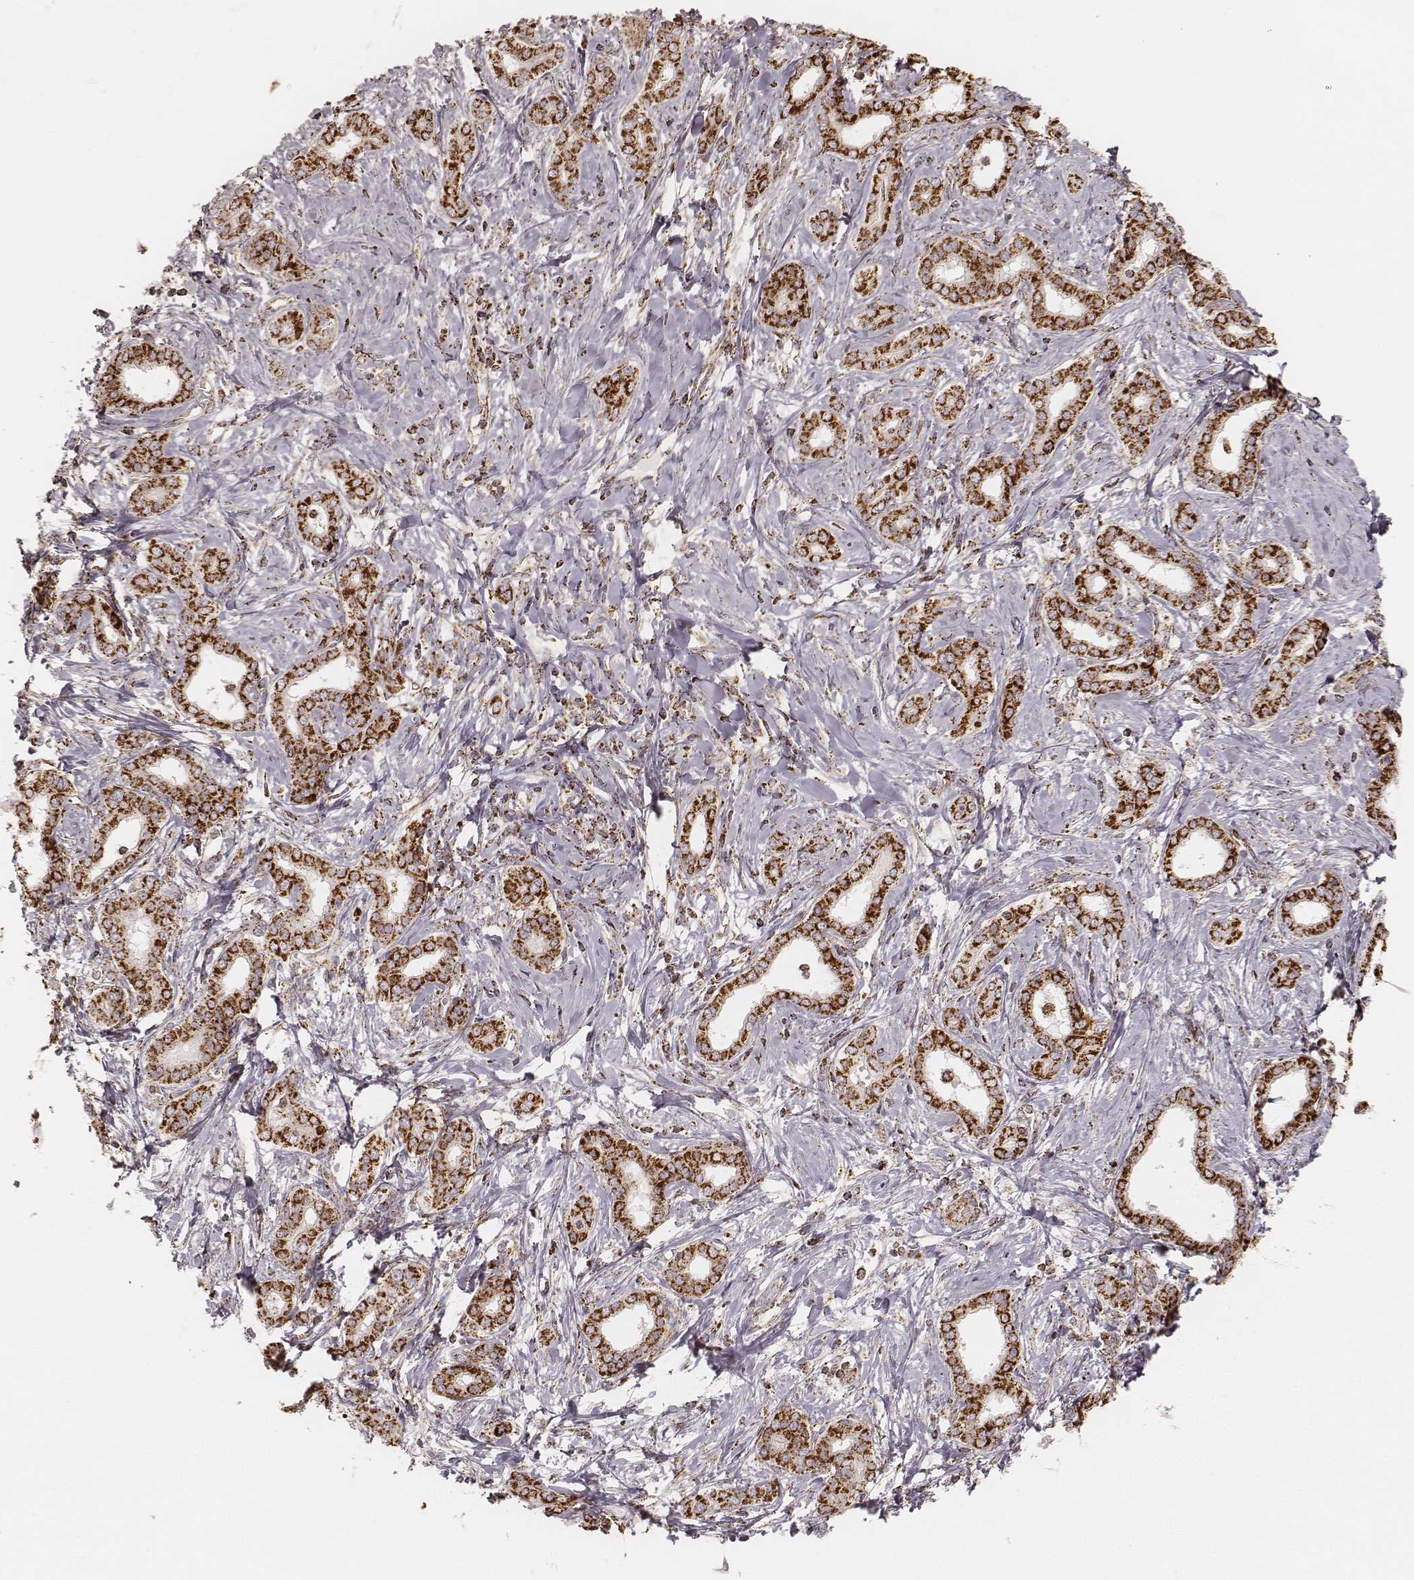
{"staining": {"intensity": "strong", "quantity": ">75%", "location": "cytoplasmic/membranous"}, "tissue": "liver cancer", "cell_type": "Tumor cells", "image_type": "cancer", "snomed": [{"axis": "morphology", "description": "Cholangiocarcinoma"}, {"axis": "topography", "description": "Liver"}], "caption": "Immunohistochemical staining of liver cancer (cholangiocarcinoma) exhibits high levels of strong cytoplasmic/membranous protein staining in approximately >75% of tumor cells. (DAB (3,3'-diaminobenzidine) IHC, brown staining for protein, blue staining for nuclei).", "gene": "CS", "patient": {"sex": "female", "age": 47}}